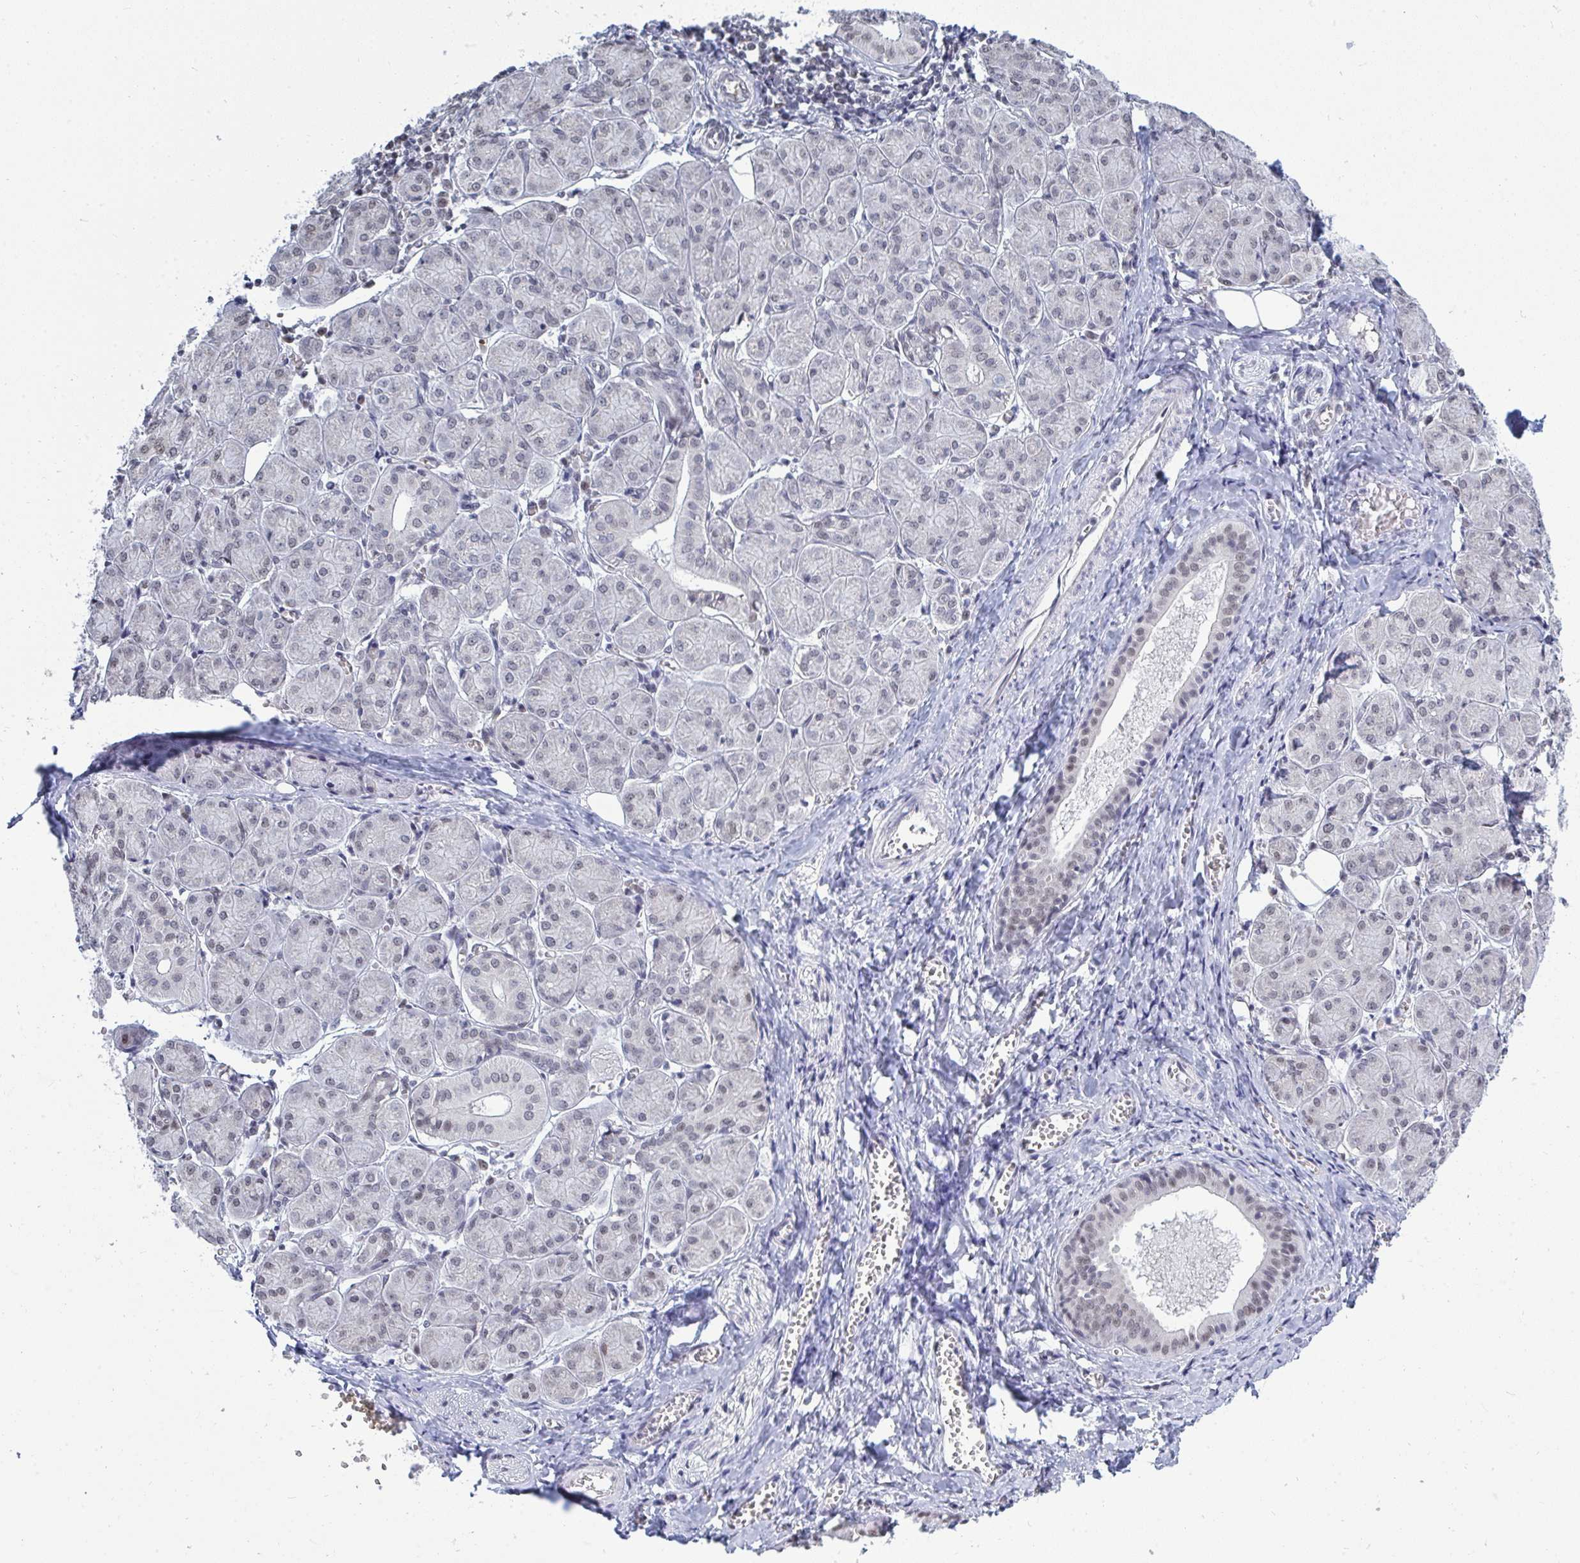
{"staining": {"intensity": "weak", "quantity": "<25%", "location": "nuclear"}, "tissue": "salivary gland", "cell_type": "Glandular cells", "image_type": "normal", "snomed": [{"axis": "morphology", "description": "Normal tissue, NOS"}, {"axis": "morphology", "description": "Inflammation, NOS"}, {"axis": "topography", "description": "Lymph node"}, {"axis": "topography", "description": "Salivary gland"}], "caption": "IHC image of benign salivary gland stained for a protein (brown), which shows no staining in glandular cells. Brightfield microscopy of immunohistochemistry (IHC) stained with DAB (3,3'-diaminobenzidine) (brown) and hematoxylin (blue), captured at high magnification.", "gene": "TRIP12", "patient": {"sex": "male", "age": 3}}